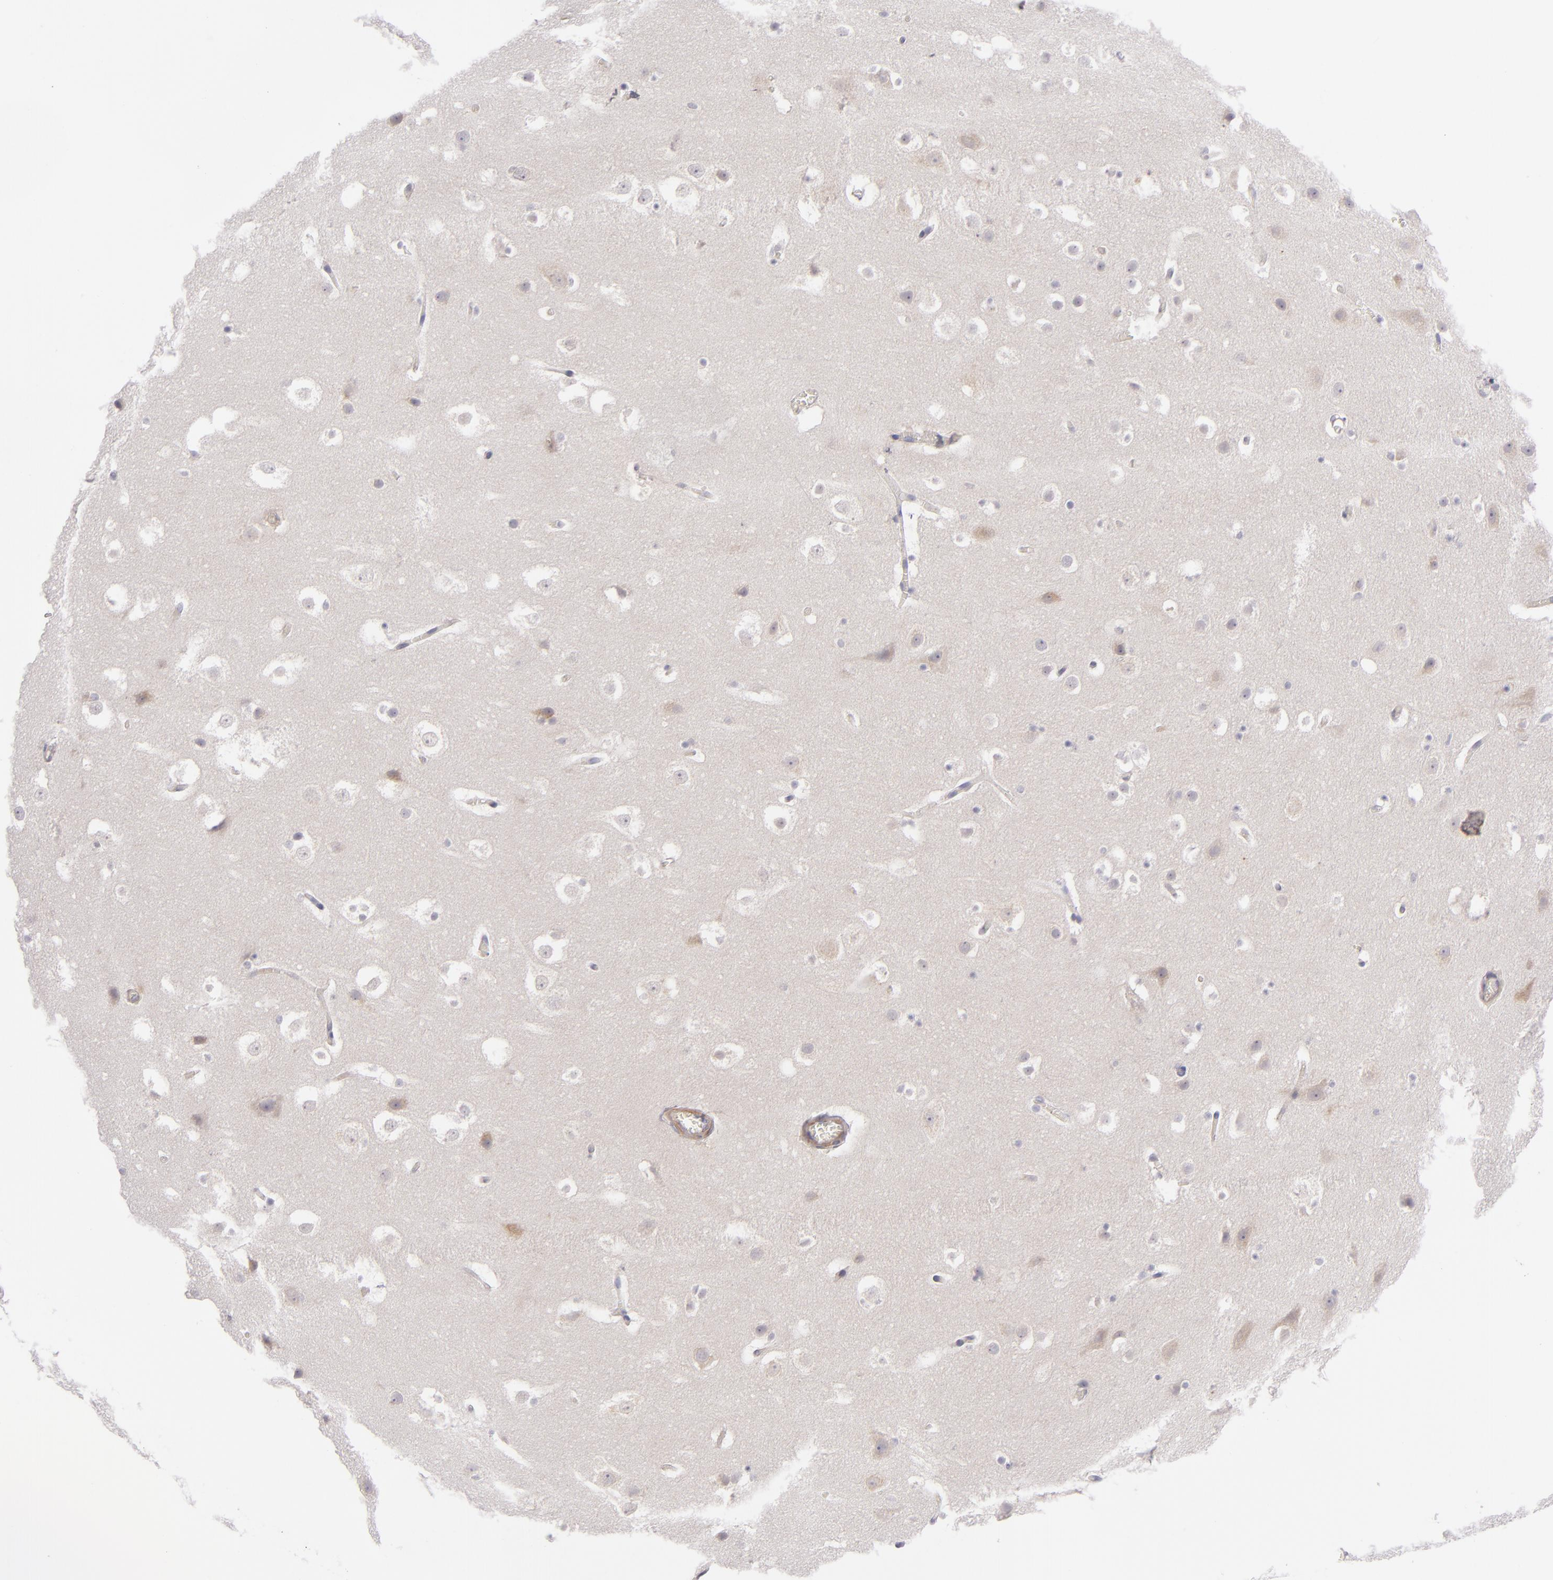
{"staining": {"intensity": "negative", "quantity": "none", "location": "none"}, "tissue": "hippocampus", "cell_type": "Glial cells", "image_type": "normal", "snomed": [{"axis": "morphology", "description": "Normal tissue, NOS"}, {"axis": "topography", "description": "Hippocampus"}], "caption": "IHC photomicrograph of benign hippocampus stained for a protein (brown), which displays no positivity in glial cells.", "gene": "CD83", "patient": {"sex": "male", "age": 45}}